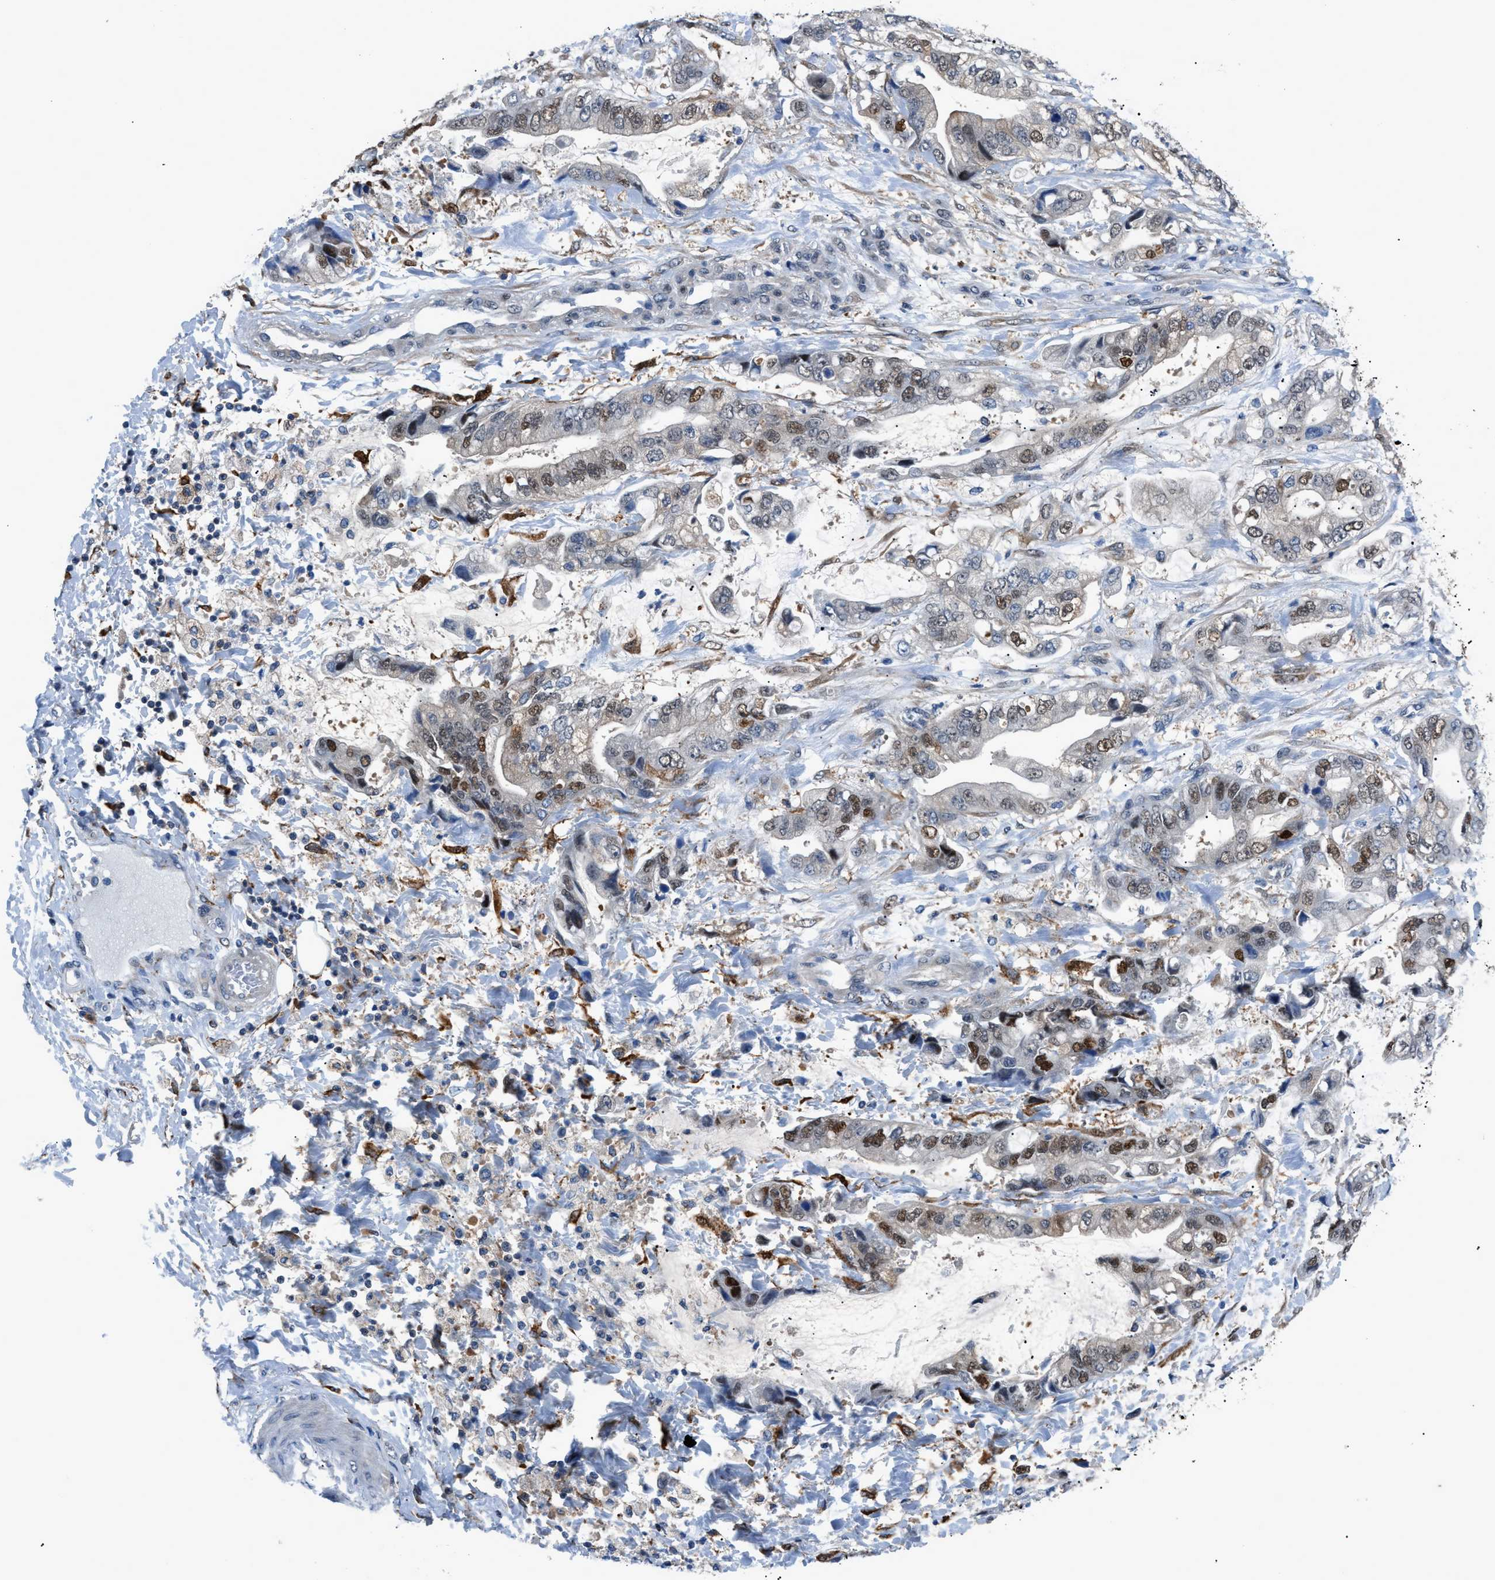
{"staining": {"intensity": "moderate", "quantity": "25%-75%", "location": "cytoplasmic/membranous,nuclear"}, "tissue": "stomach cancer", "cell_type": "Tumor cells", "image_type": "cancer", "snomed": [{"axis": "morphology", "description": "Normal tissue, NOS"}, {"axis": "morphology", "description": "Adenocarcinoma, NOS"}, {"axis": "topography", "description": "Stomach"}], "caption": "High-magnification brightfield microscopy of stomach cancer stained with DAB (brown) and counterstained with hematoxylin (blue). tumor cells exhibit moderate cytoplasmic/membranous and nuclear positivity is appreciated in approximately25%-75% of cells.", "gene": "TMEM45B", "patient": {"sex": "male", "age": 62}}